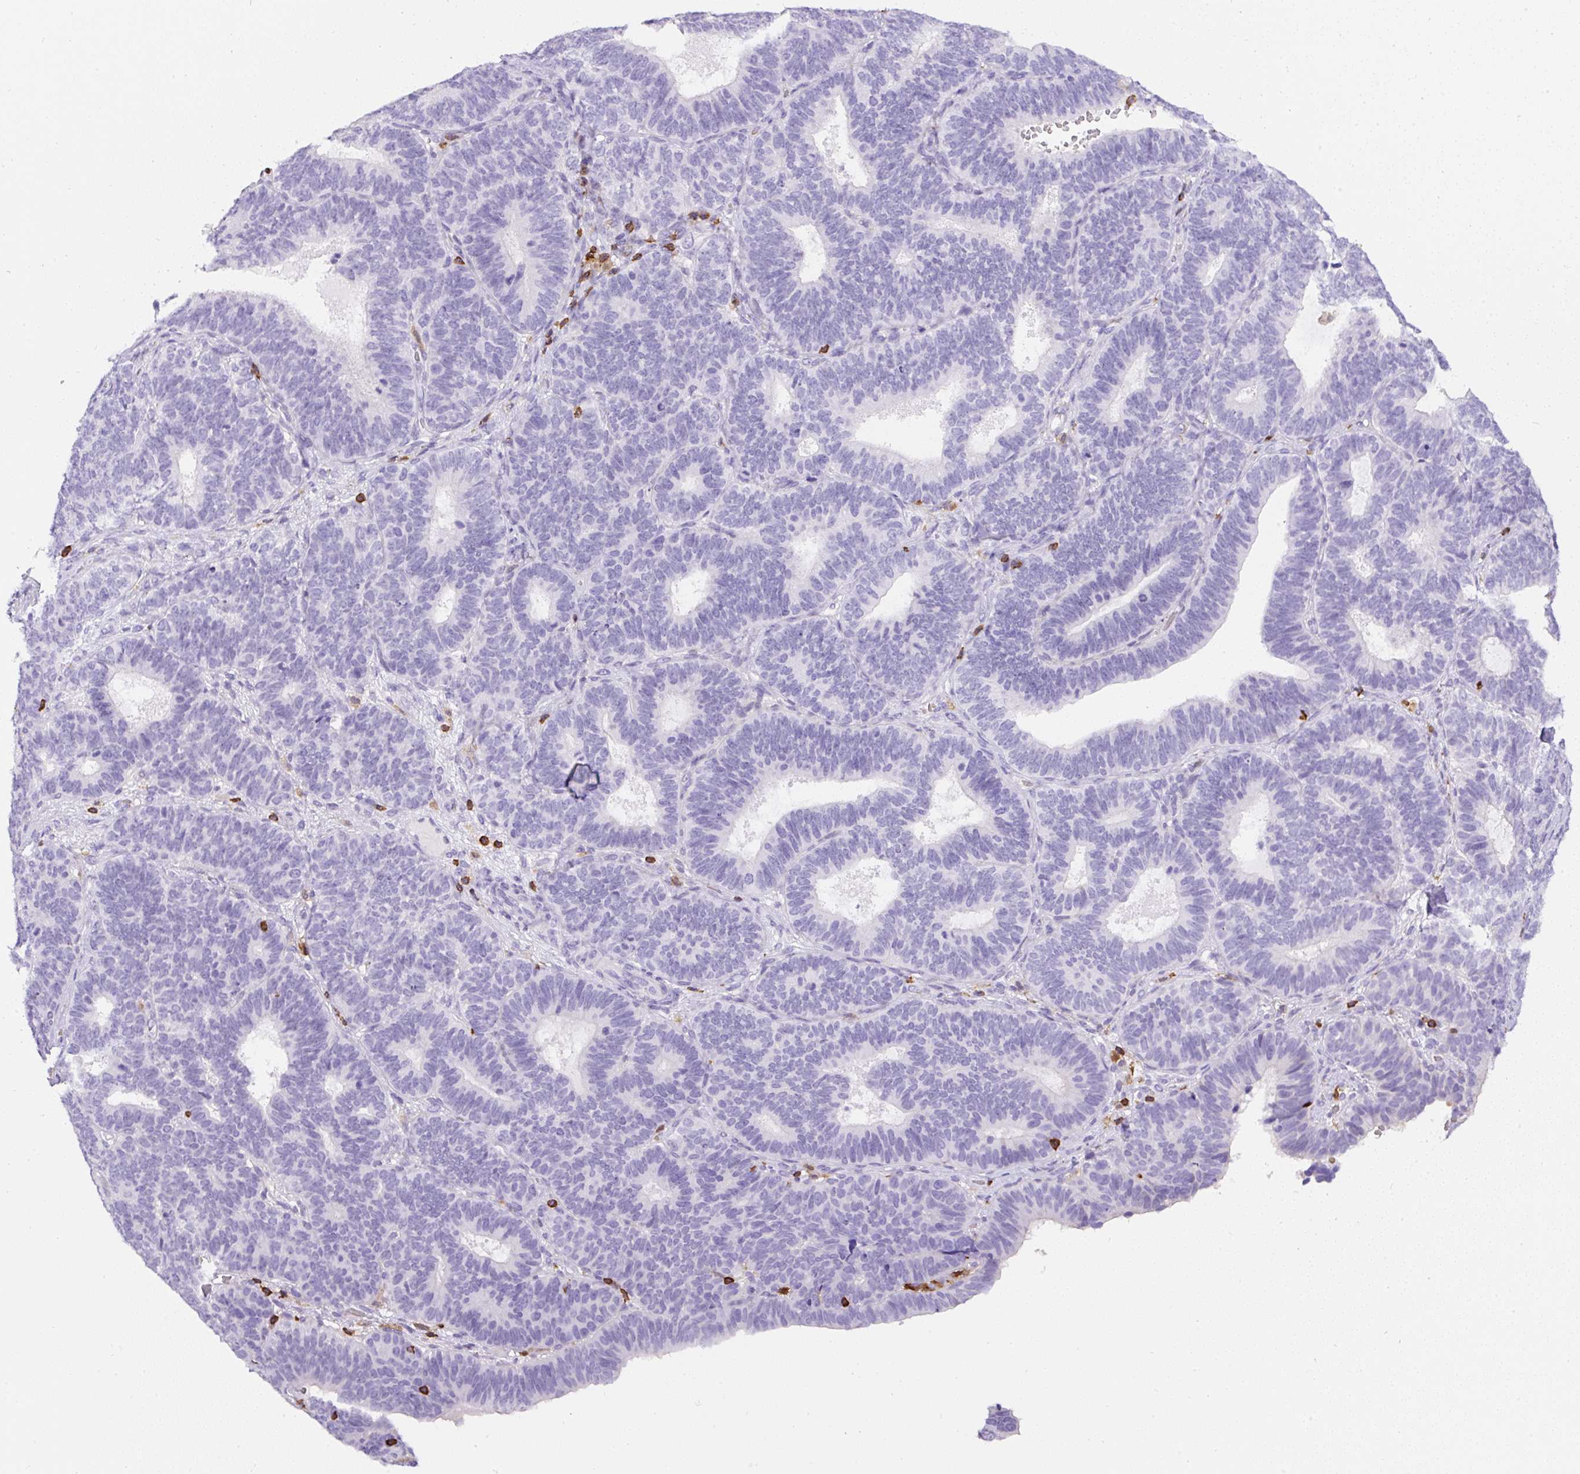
{"staining": {"intensity": "negative", "quantity": "none", "location": "none"}, "tissue": "endometrial cancer", "cell_type": "Tumor cells", "image_type": "cancer", "snomed": [{"axis": "morphology", "description": "Adenocarcinoma, NOS"}, {"axis": "topography", "description": "Endometrium"}], "caption": "Immunohistochemical staining of human adenocarcinoma (endometrial) reveals no significant positivity in tumor cells.", "gene": "FAM228B", "patient": {"sex": "female", "age": 70}}